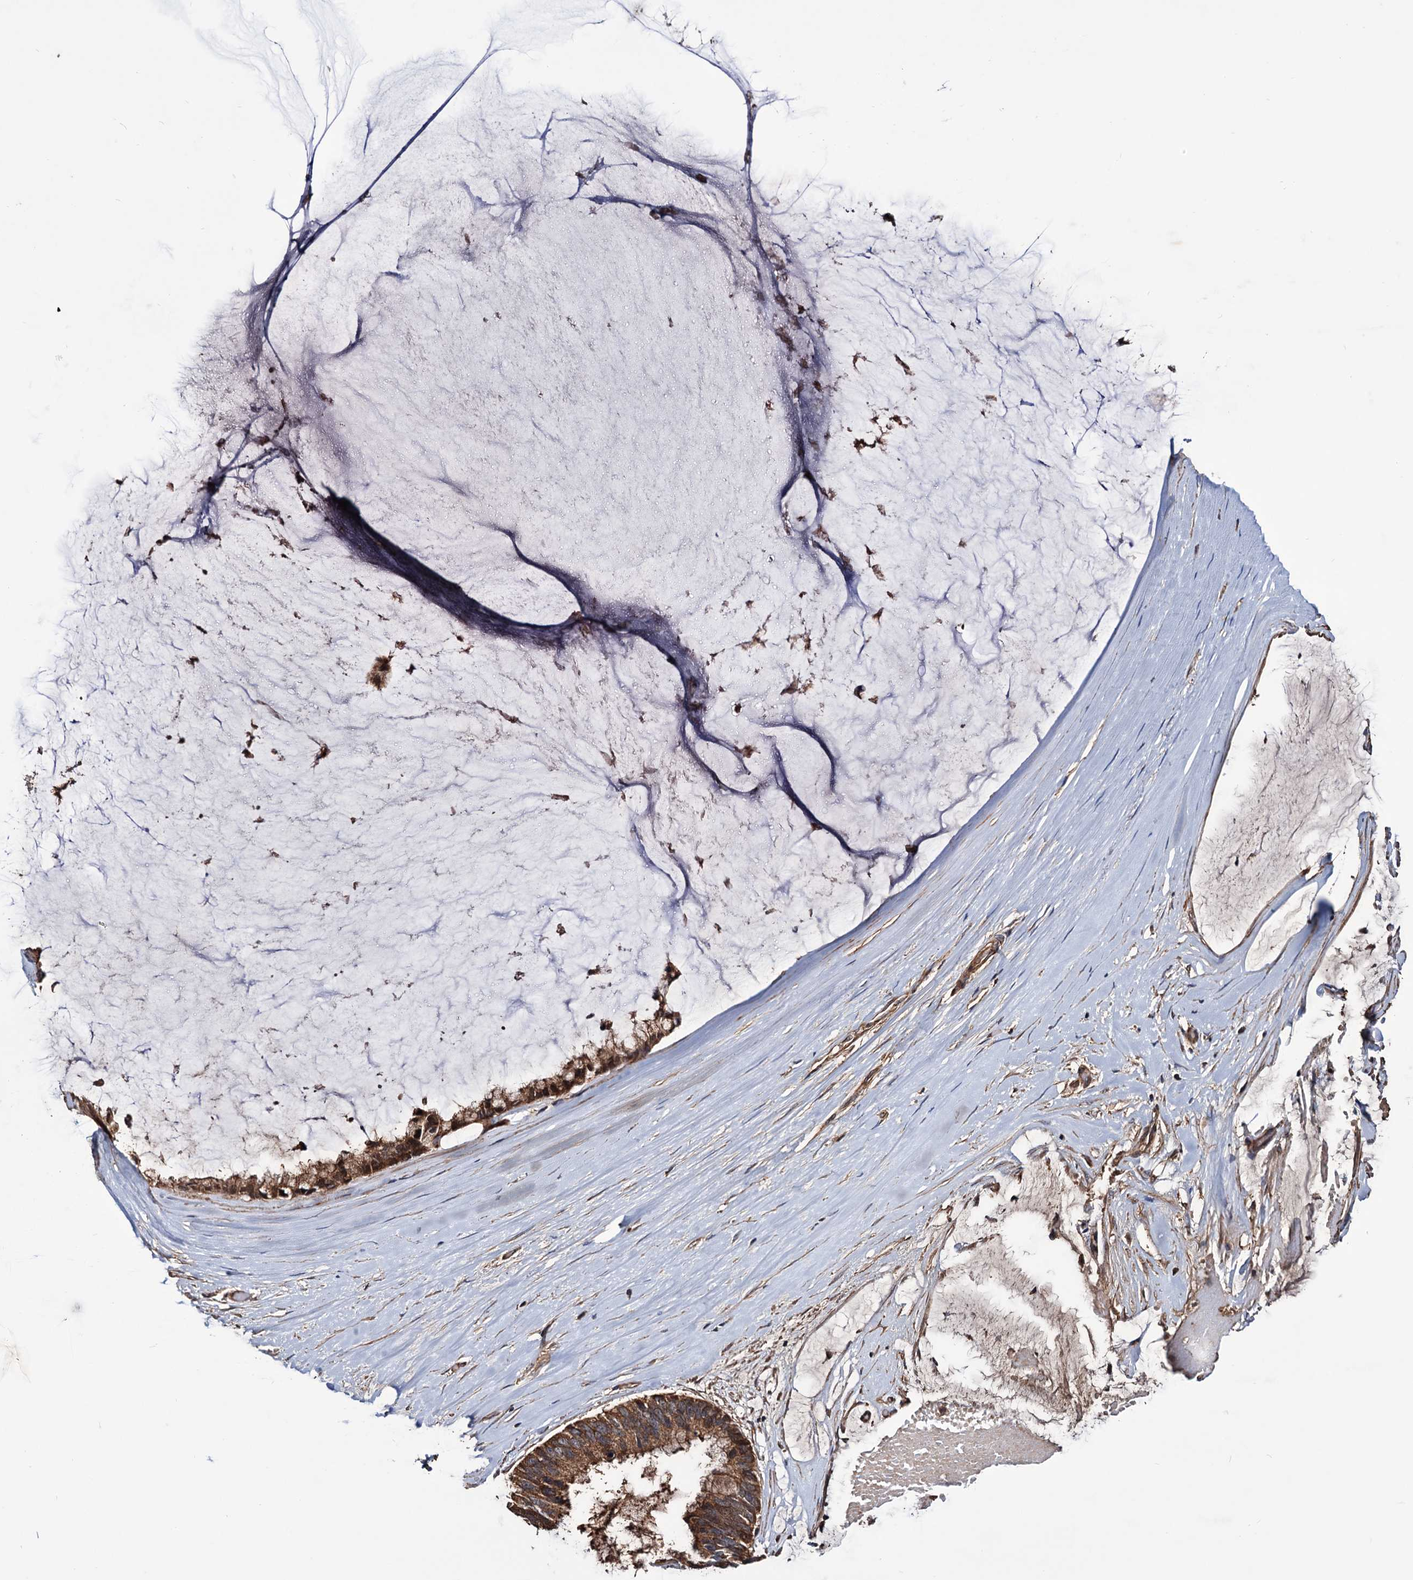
{"staining": {"intensity": "moderate", "quantity": ">75%", "location": "cytoplasmic/membranous"}, "tissue": "ovarian cancer", "cell_type": "Tumor cells", "image_type": "cancer", "snomed": [{"axis": "morphology", "description": "Cystadenocarcinoma, mucinous, NOS"}, {"axis": "topography", "description": "Ovary"}], "caption": "The histopathology image demonstrates a brown stain indicating the presence of a protein in the cytoplasmic/membranous of tumor cells in mucinous cystadenocarcinoma (ovarian). The protein is stained brown, and the nuclei are stained in blue (DAB IHC with brightfield microscopy, high magnification).", "gene": "MRPL42", "patient": {"sex": "female", "age": 39}}